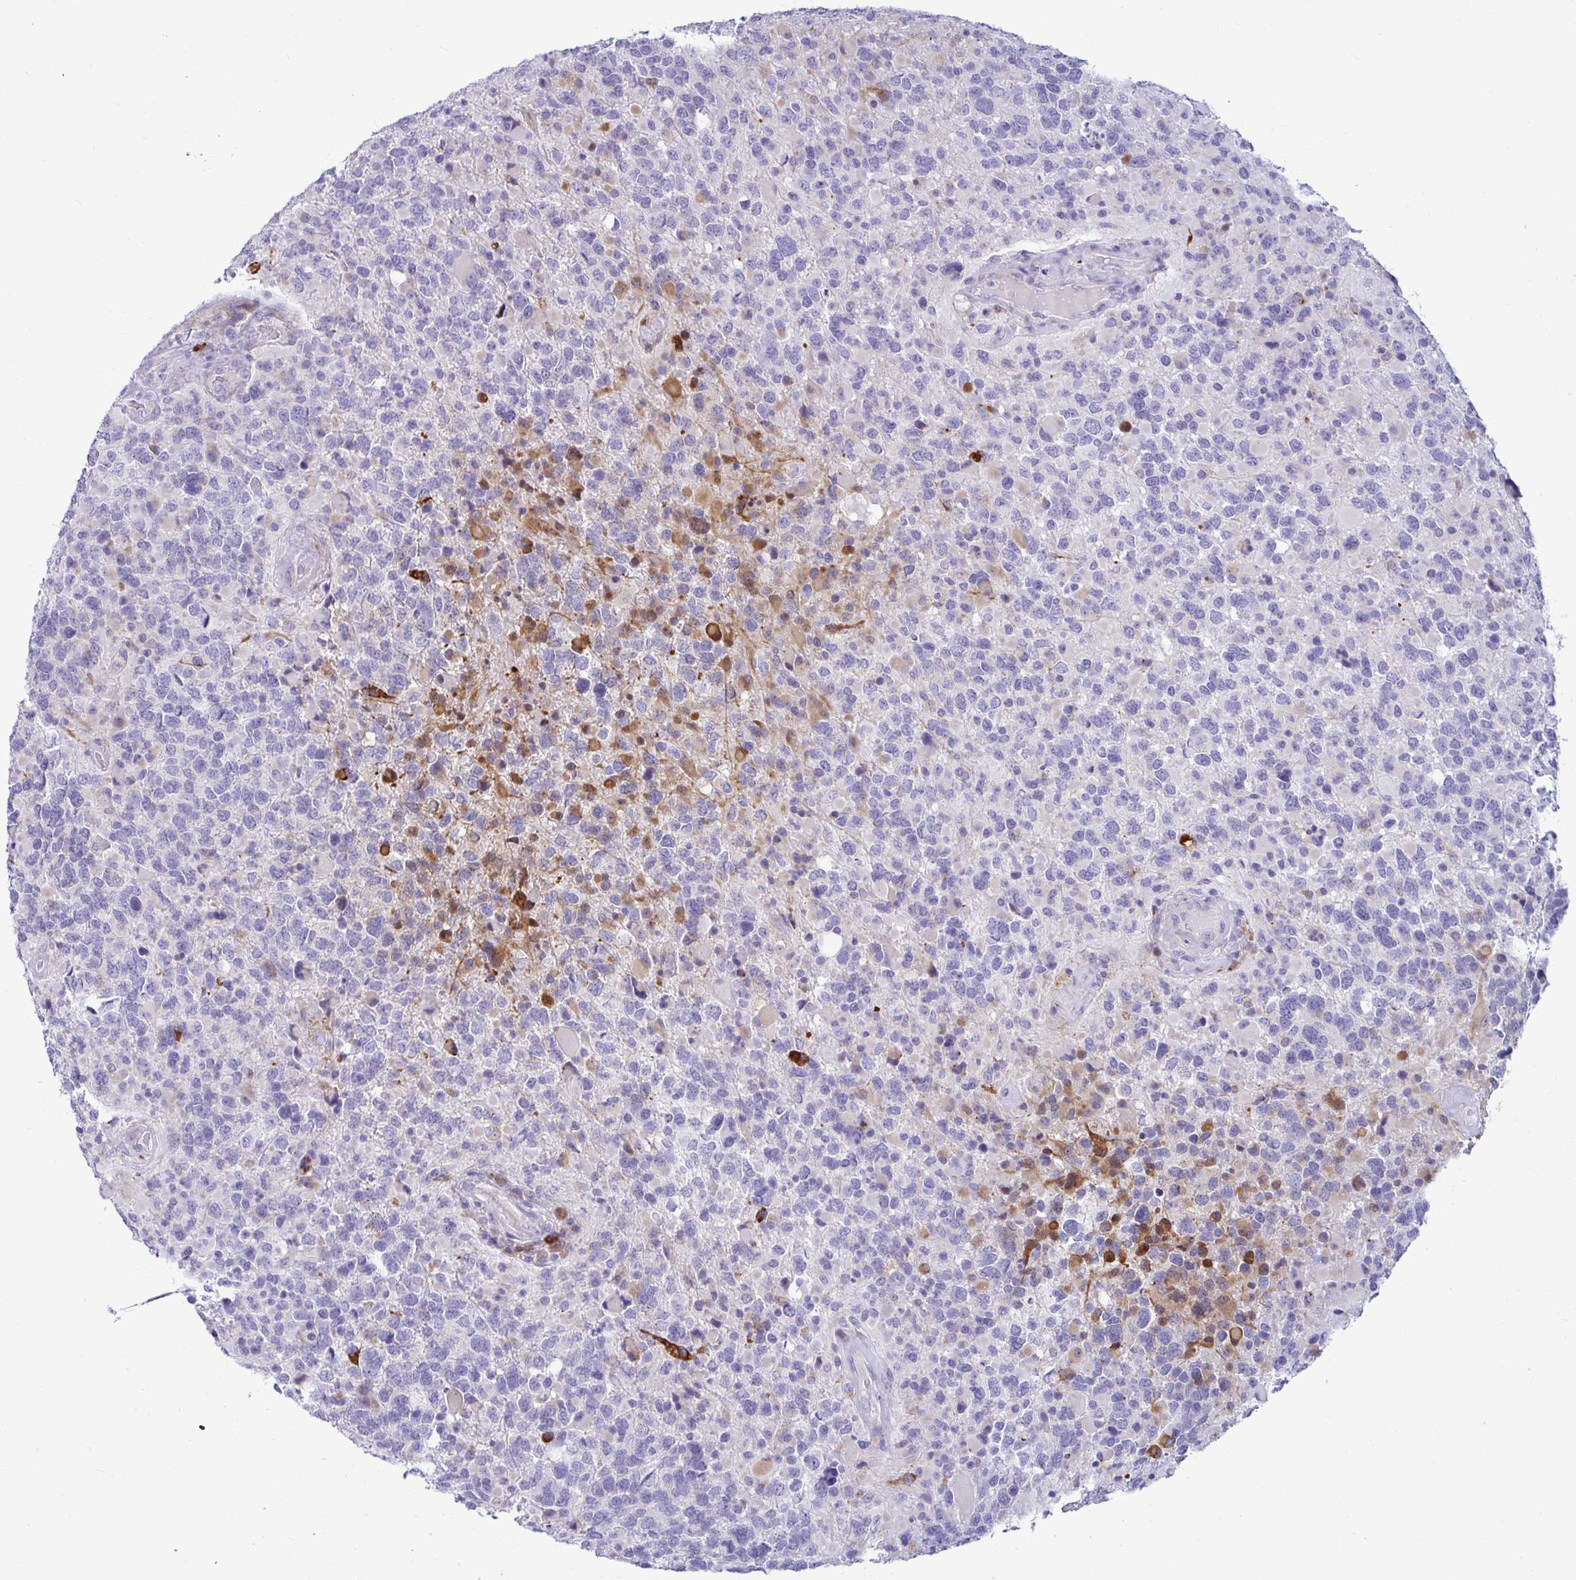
{"staining": {"intensity": "negative", "quantity": "none", "location": "none"}, "tissue": "glioma", "cell_type": "Tumor cells", "image_type": "cancer", "snomed": [{"axis": "morphology", "description": "Glioma, malignant, High grade"}, {"axis": "topography", "description": "Brain"}], "caption": "This is an immunohistochemistry micrograph of human glioma. There is no staining in tumor cells.", "gene": "TFPI2", "patient": {"sex": "female", "age": 40}}